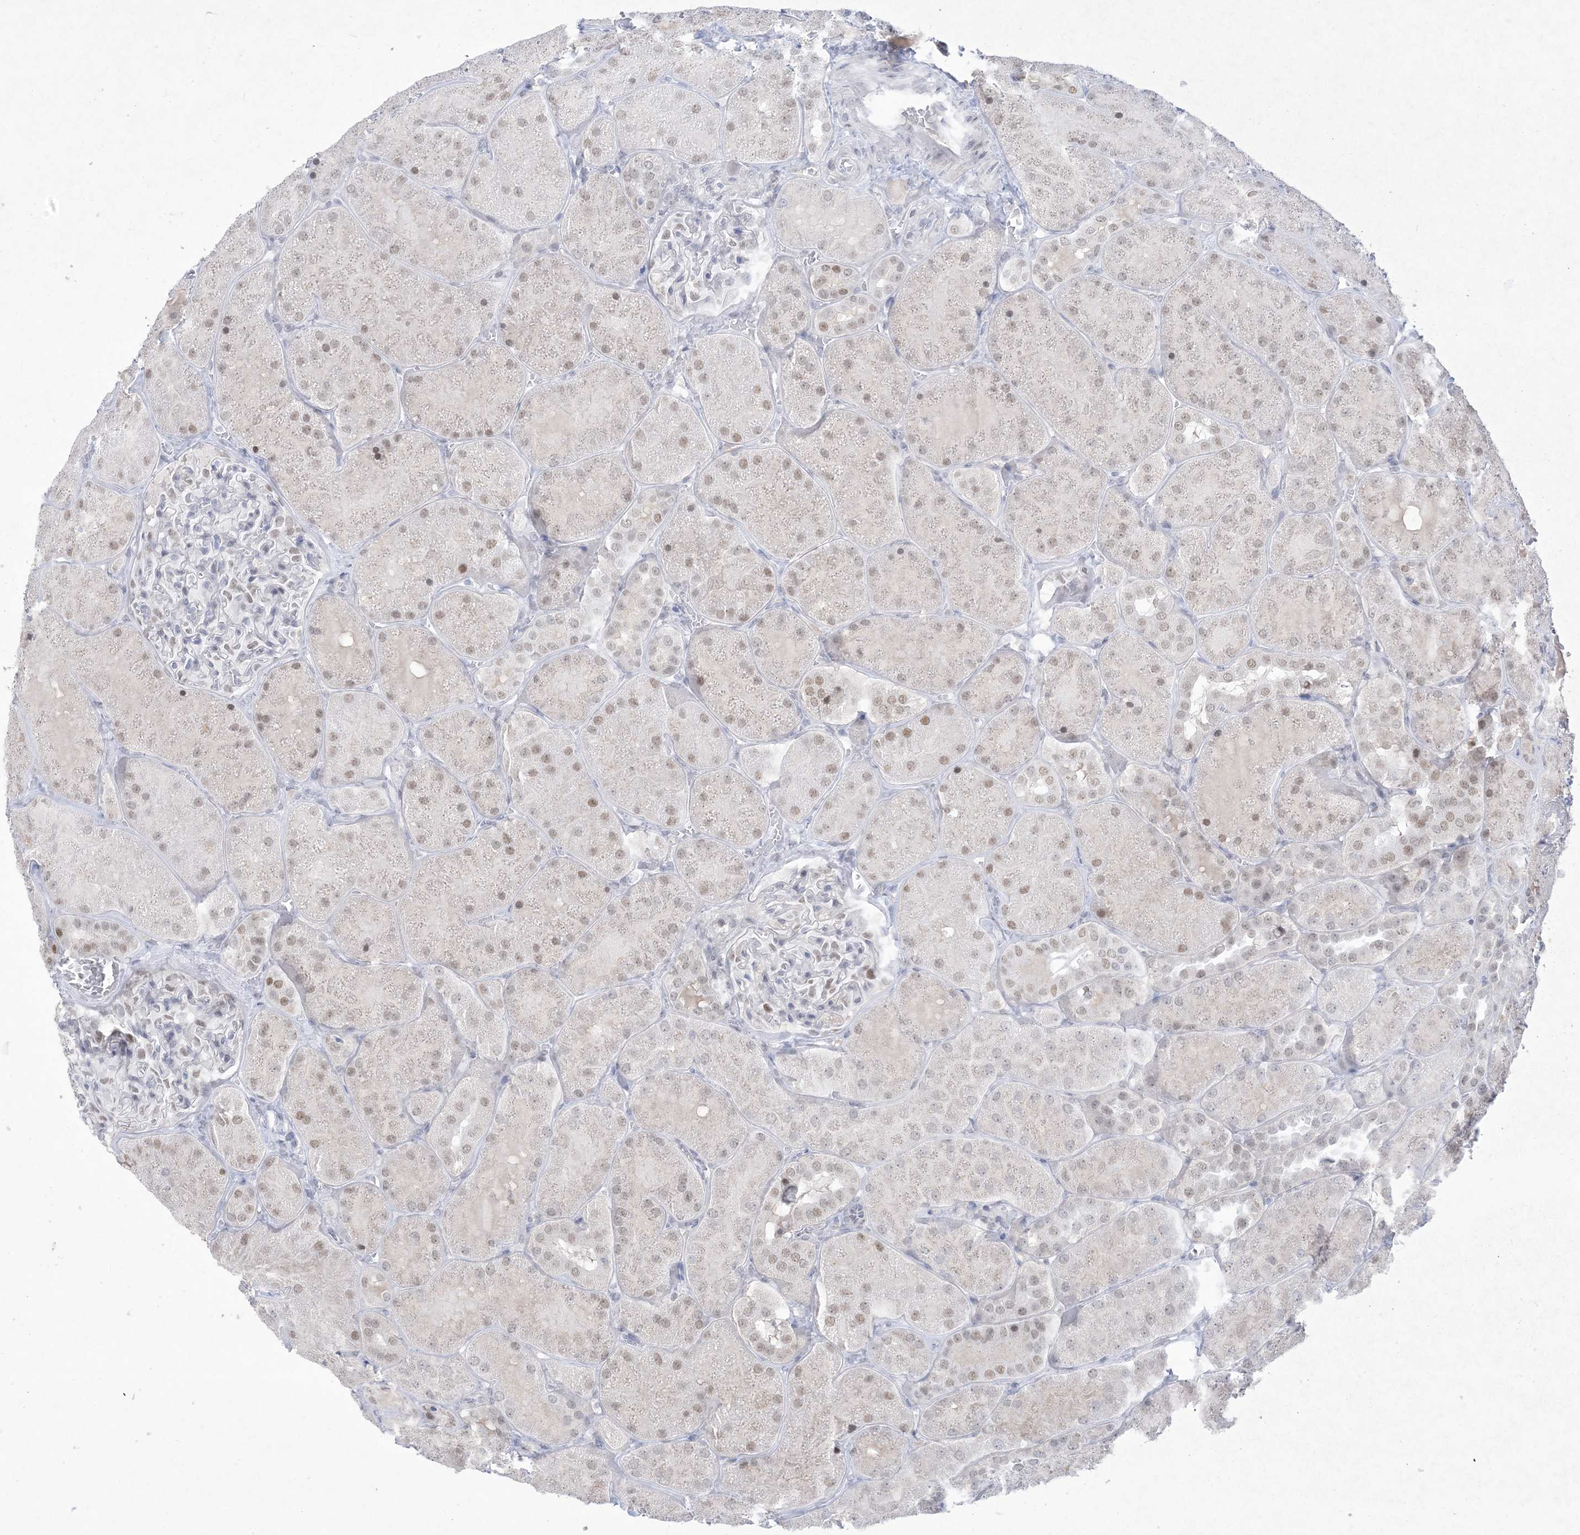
{"staining": {"intensity": "negative", "quantity": "none", "location": "none"}, "tissue": "kidney", "cell_type": "Cells in glomeruli", "image_type": "normal", "snomed": [{"axis": "morphology", "description": "Normal tissue, NOS"}, {"axis": "topography", "description": "Kidney"}], "caption": "DAB (3,3'-diaminobenzidine) immunohistochemical staining of benign human kidney reveals no significant expression in cells in glomeruli.", "gene": "HOMEZ", "patient": {"sex": "male", "age": 28}}